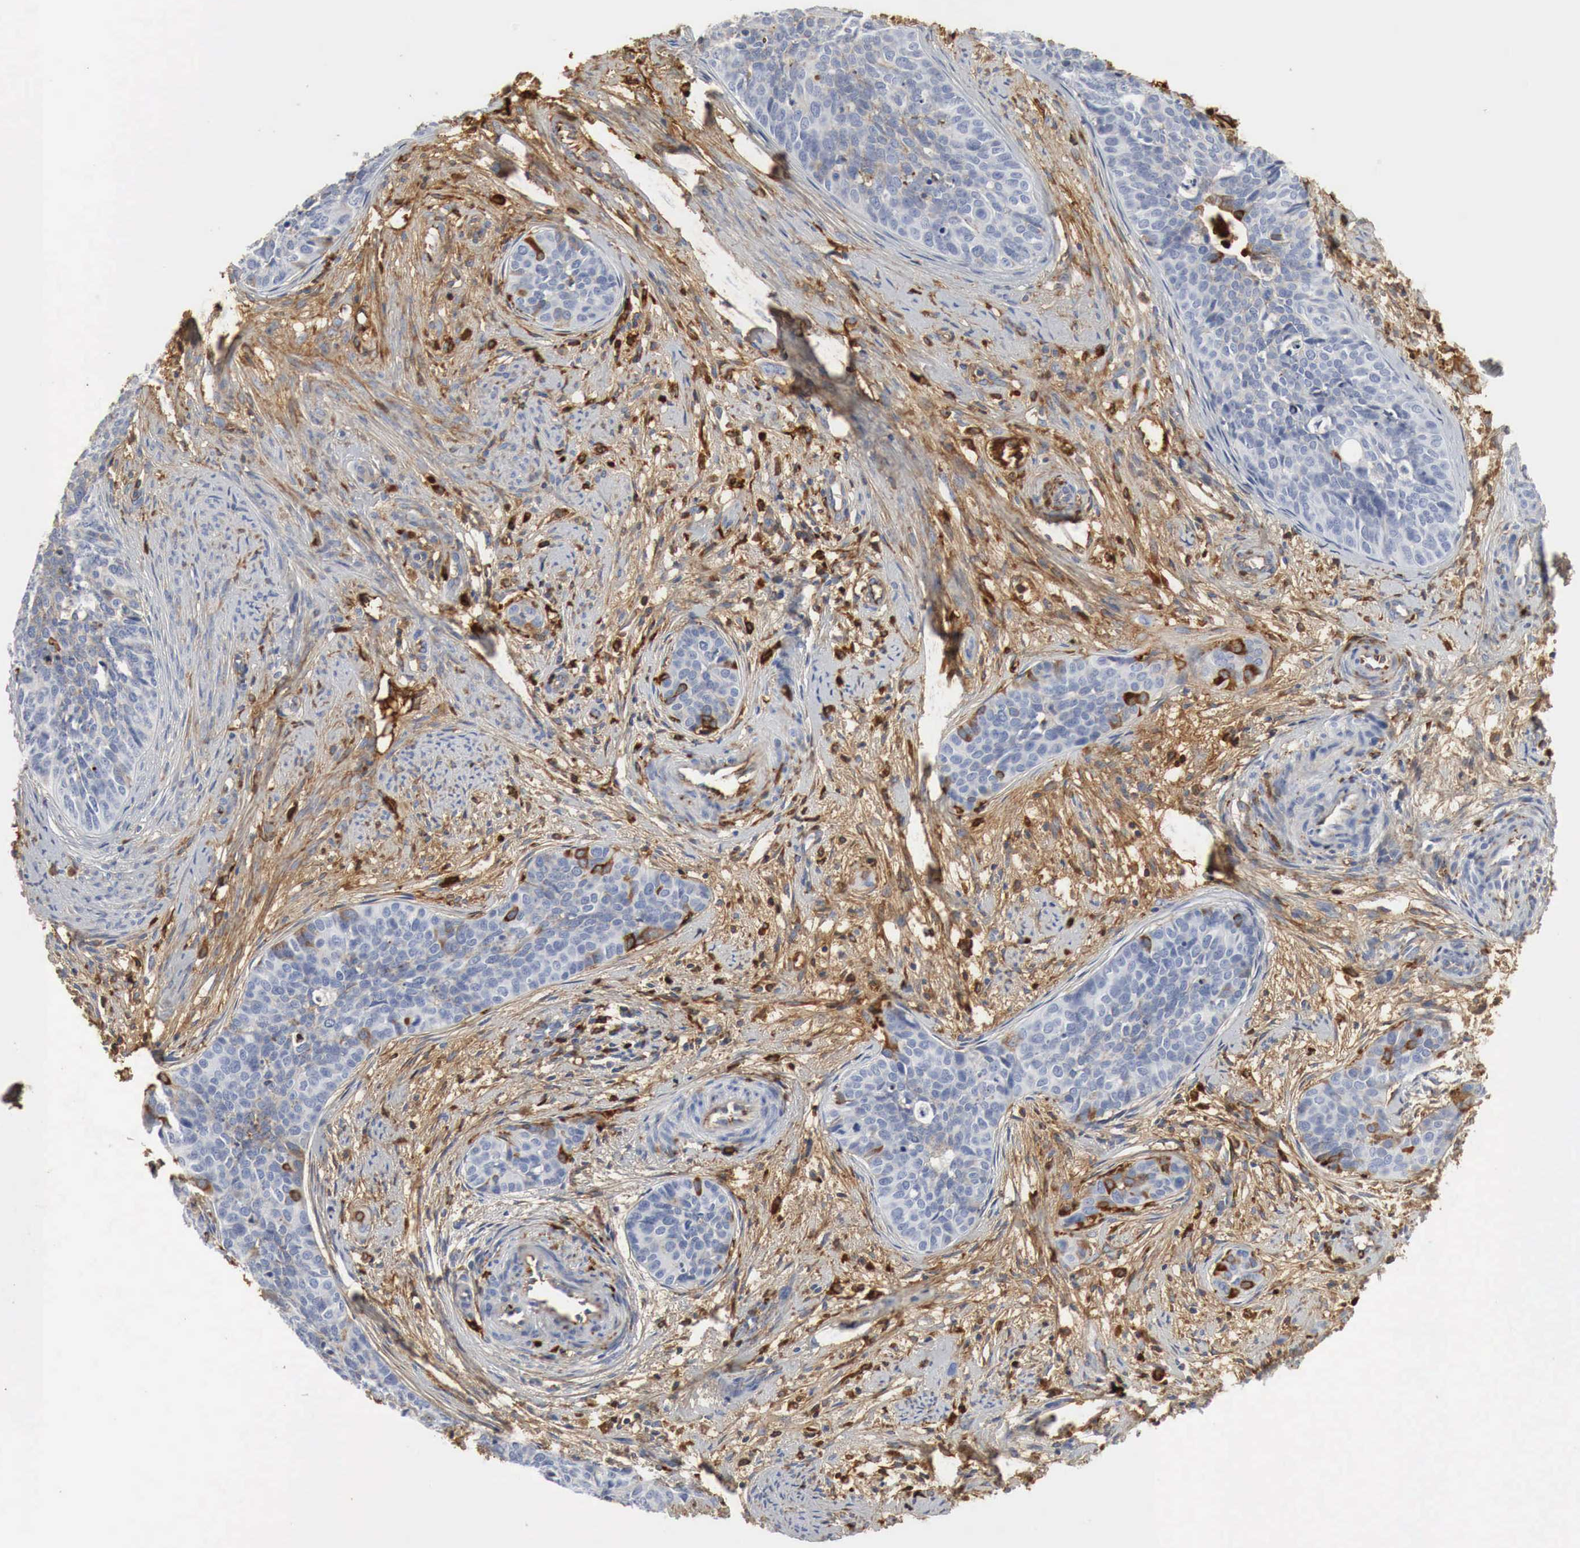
{"staining": {"intensity": "weak", "quantity": "25%-75%", "location": "cytoplasmic/membranous"}, "tissue": "cervical cancer", "cell_type": "Tumor cells", "image_type": "cancer", "snomed": [{"axis": "morphology", "description": "Squamous cell carcinoma, NOS"}, {"axis": "topography", "description": "Cervix"}], "caption": "Weak cytoplasmic/membranous protein expression is identified in about 25%-75% of tumor cells in squamous cell carcinoma (cervical). The staining was performed using DAB, with brown indicating positive protein expression. Nuclei are stained blue with hematoxylin.", "gene": "IGLC3", "patient": {"sex": "female", "age": 34}}